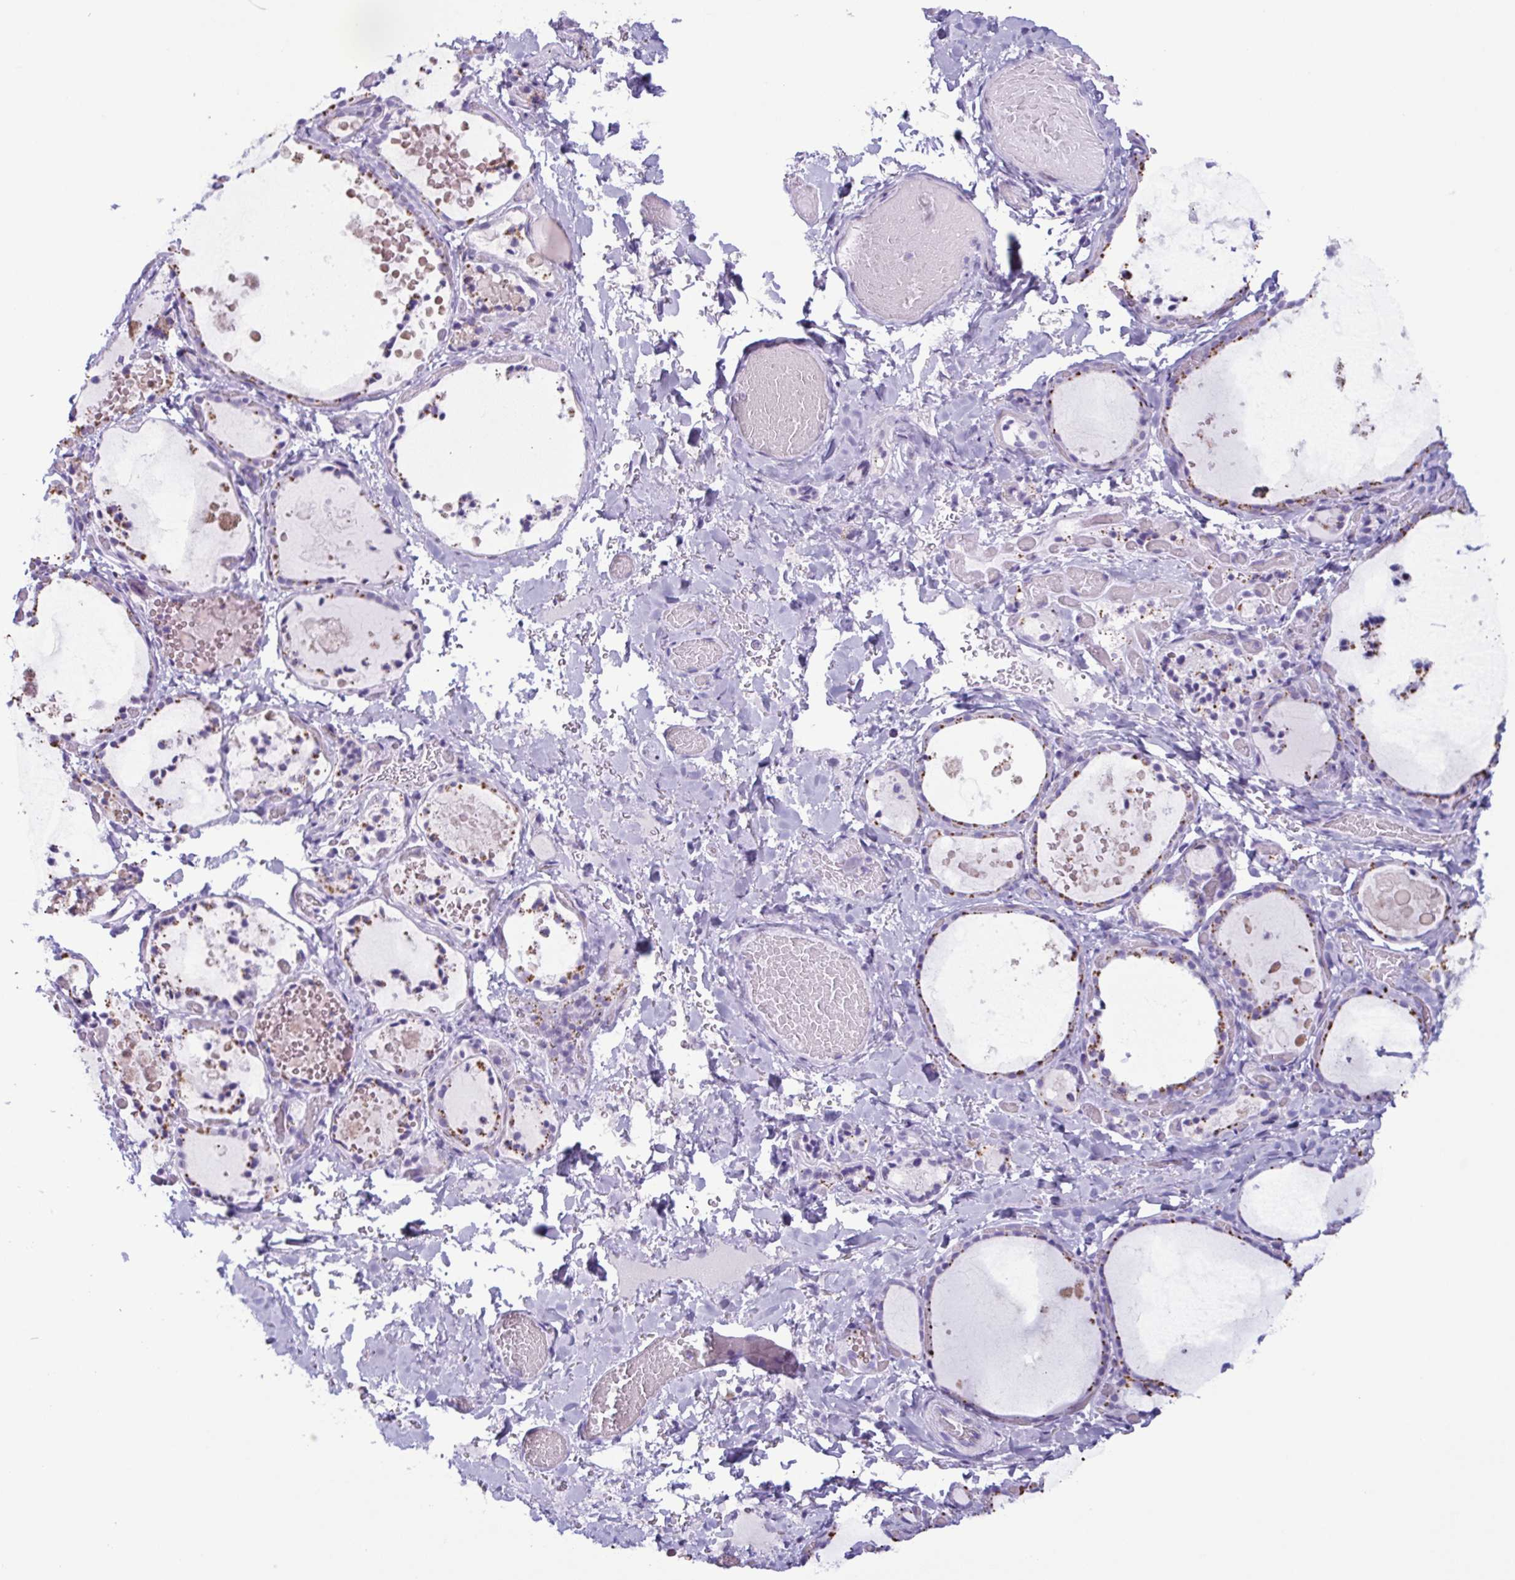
{"staining": {"intensity": "moderate", "quantity": "25%-75%", "location": "cytoplasmic/membranous"}, "tissue": "thyroid gland", "cell_type": "Glandular cells", "image_type": "normal", "snomed": [{"axis": "morphology", "description": "Normal tissue, NOS"}, {"axis": "topography", "description": "Thyroid gland"}], "caption": "DAB (3,3'-diaminobenzidine) immunohistochemical staining of normal human thyroid gland demonstrates moderate cytoplasmic/membranous protein expression in about 25%-75% of glandular cells.", "gene": "LTF", "patient": {"sex": "female", "age": 56}}